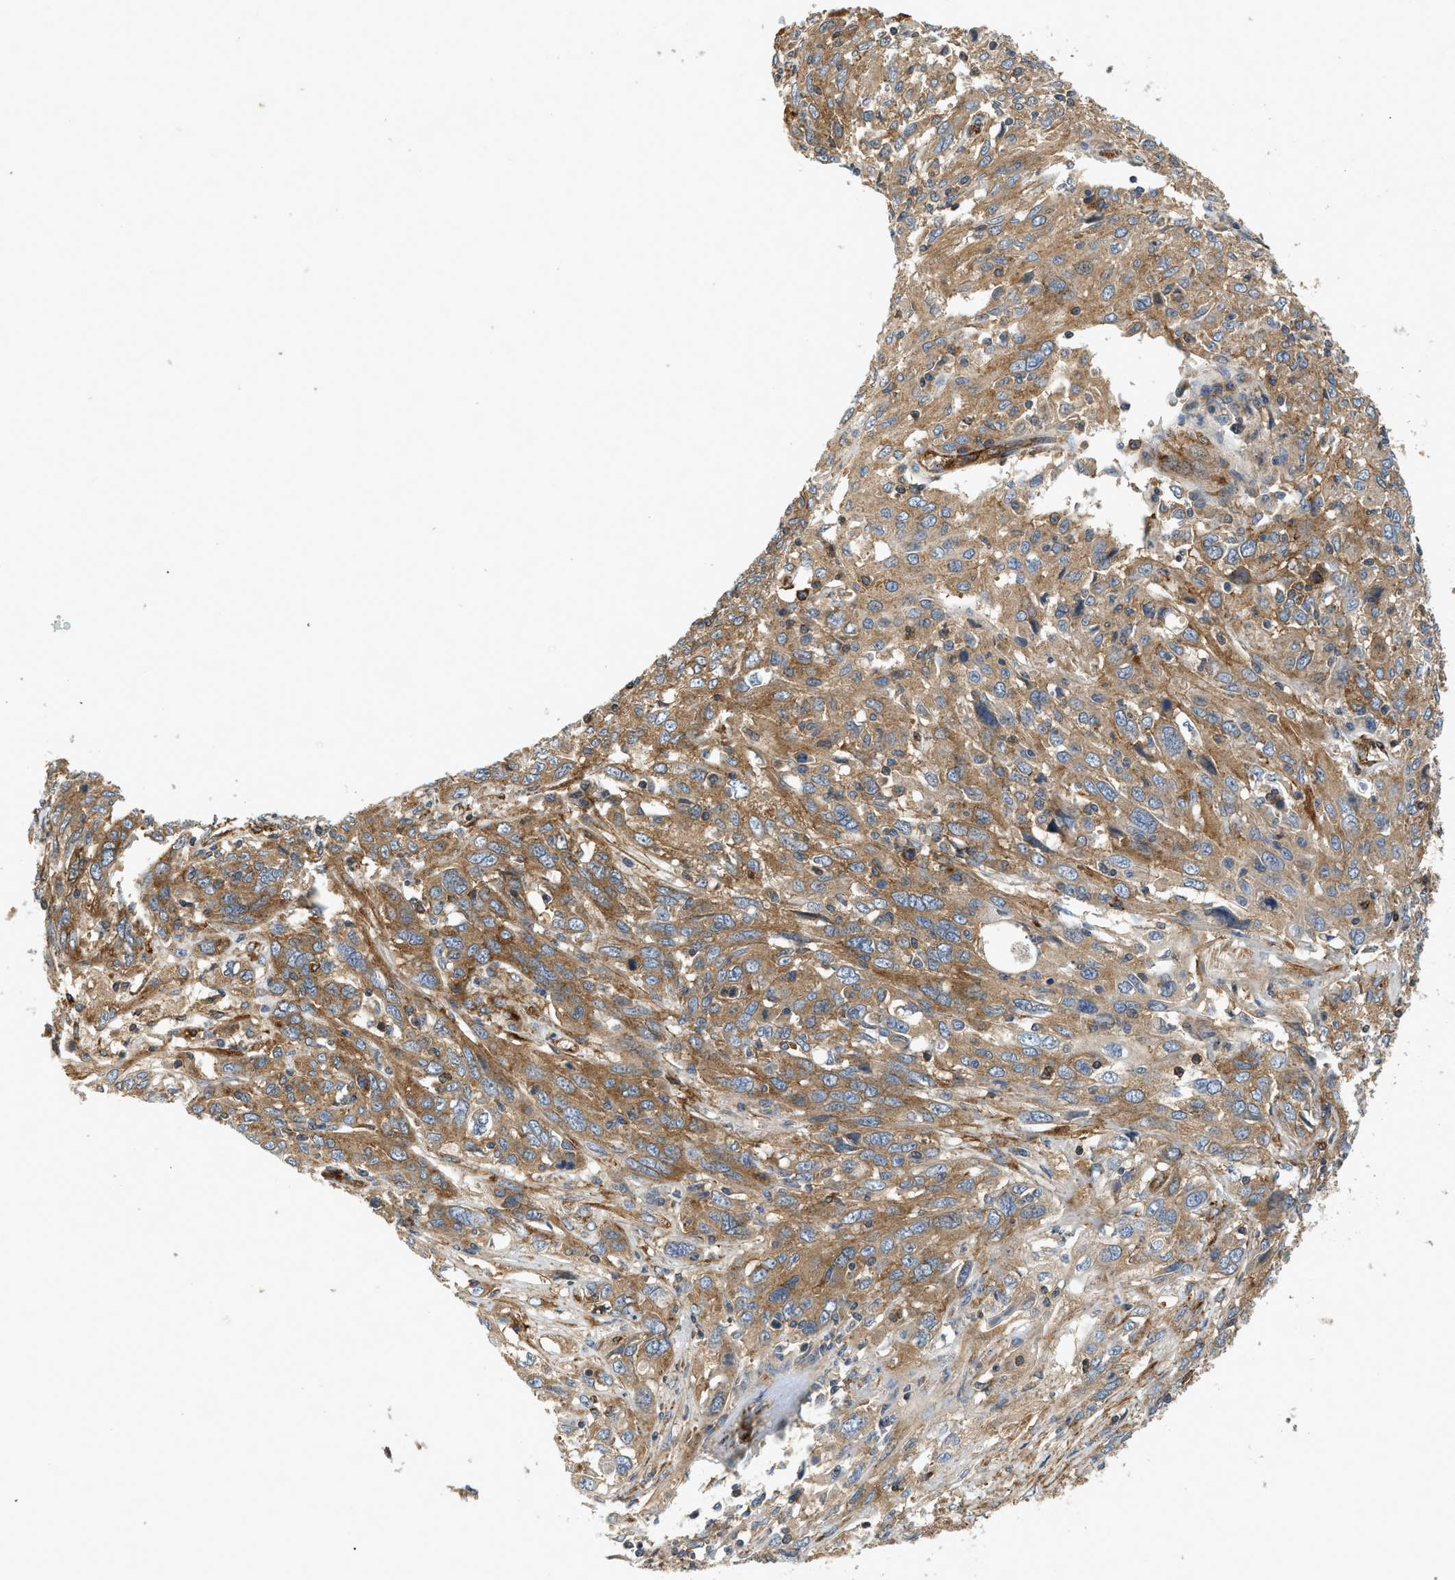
{"staining": {"intensity": "moderate", "quantity": ">75%", "location": "cytoplasmic/membranous"}, "tissue": "cervical cancer", "cell_type": "Tumor cells", "image_type": "cancer", "snomed": [{"axis": "morphology", "description": "Squamous cell carcinoma, NOS"}, {"axis": "topography", "description": "Cervix"}], "caption": "Tumor cells demonstrate moderate cytoplasmic/membranous staining in approximately >75% of cells in squamous cell carcinoma (cervical).", "gene": "HIP1", "patient": {"sex": "female", "age": 46}}